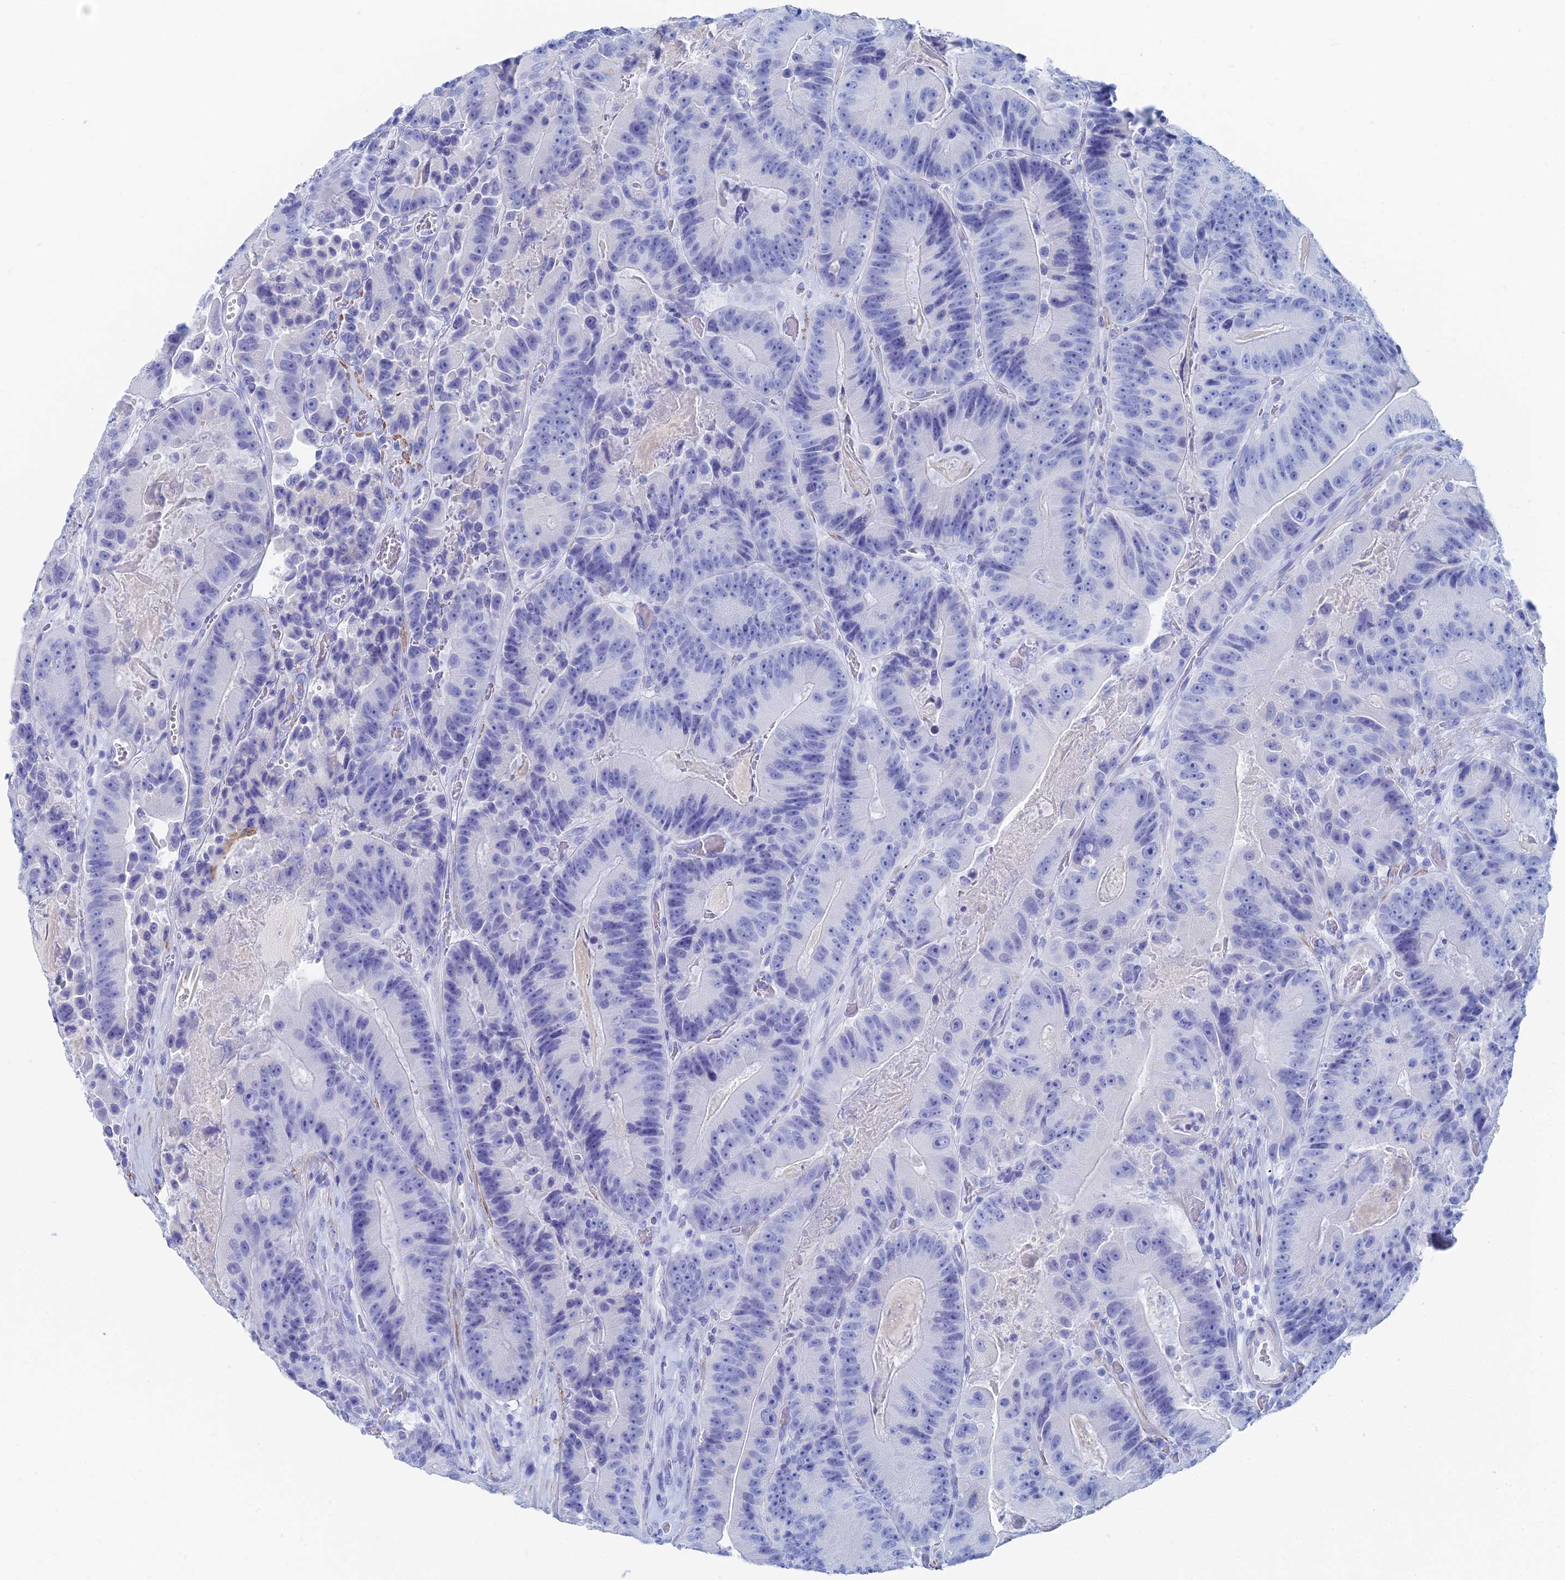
{"staining": {"intensity": "negative", "quantity": "none", "location": "none"}, "tissue": "colorectal cancer", "cell_type": "Tumor cells", "image_type": "cancer", "snomed": [{"axis": "morphology", "description": "Adenocarcinoma, NOS"}, {"axis": "topography", "description": "Colon"}], "caption": "Human adenocarcinoma (colorectal) stained for a protein using immunohistochemistry shows no positivity in tumor cells.", "gene": "KCNK18", "patient": {"sex": "female", "age": 86}}